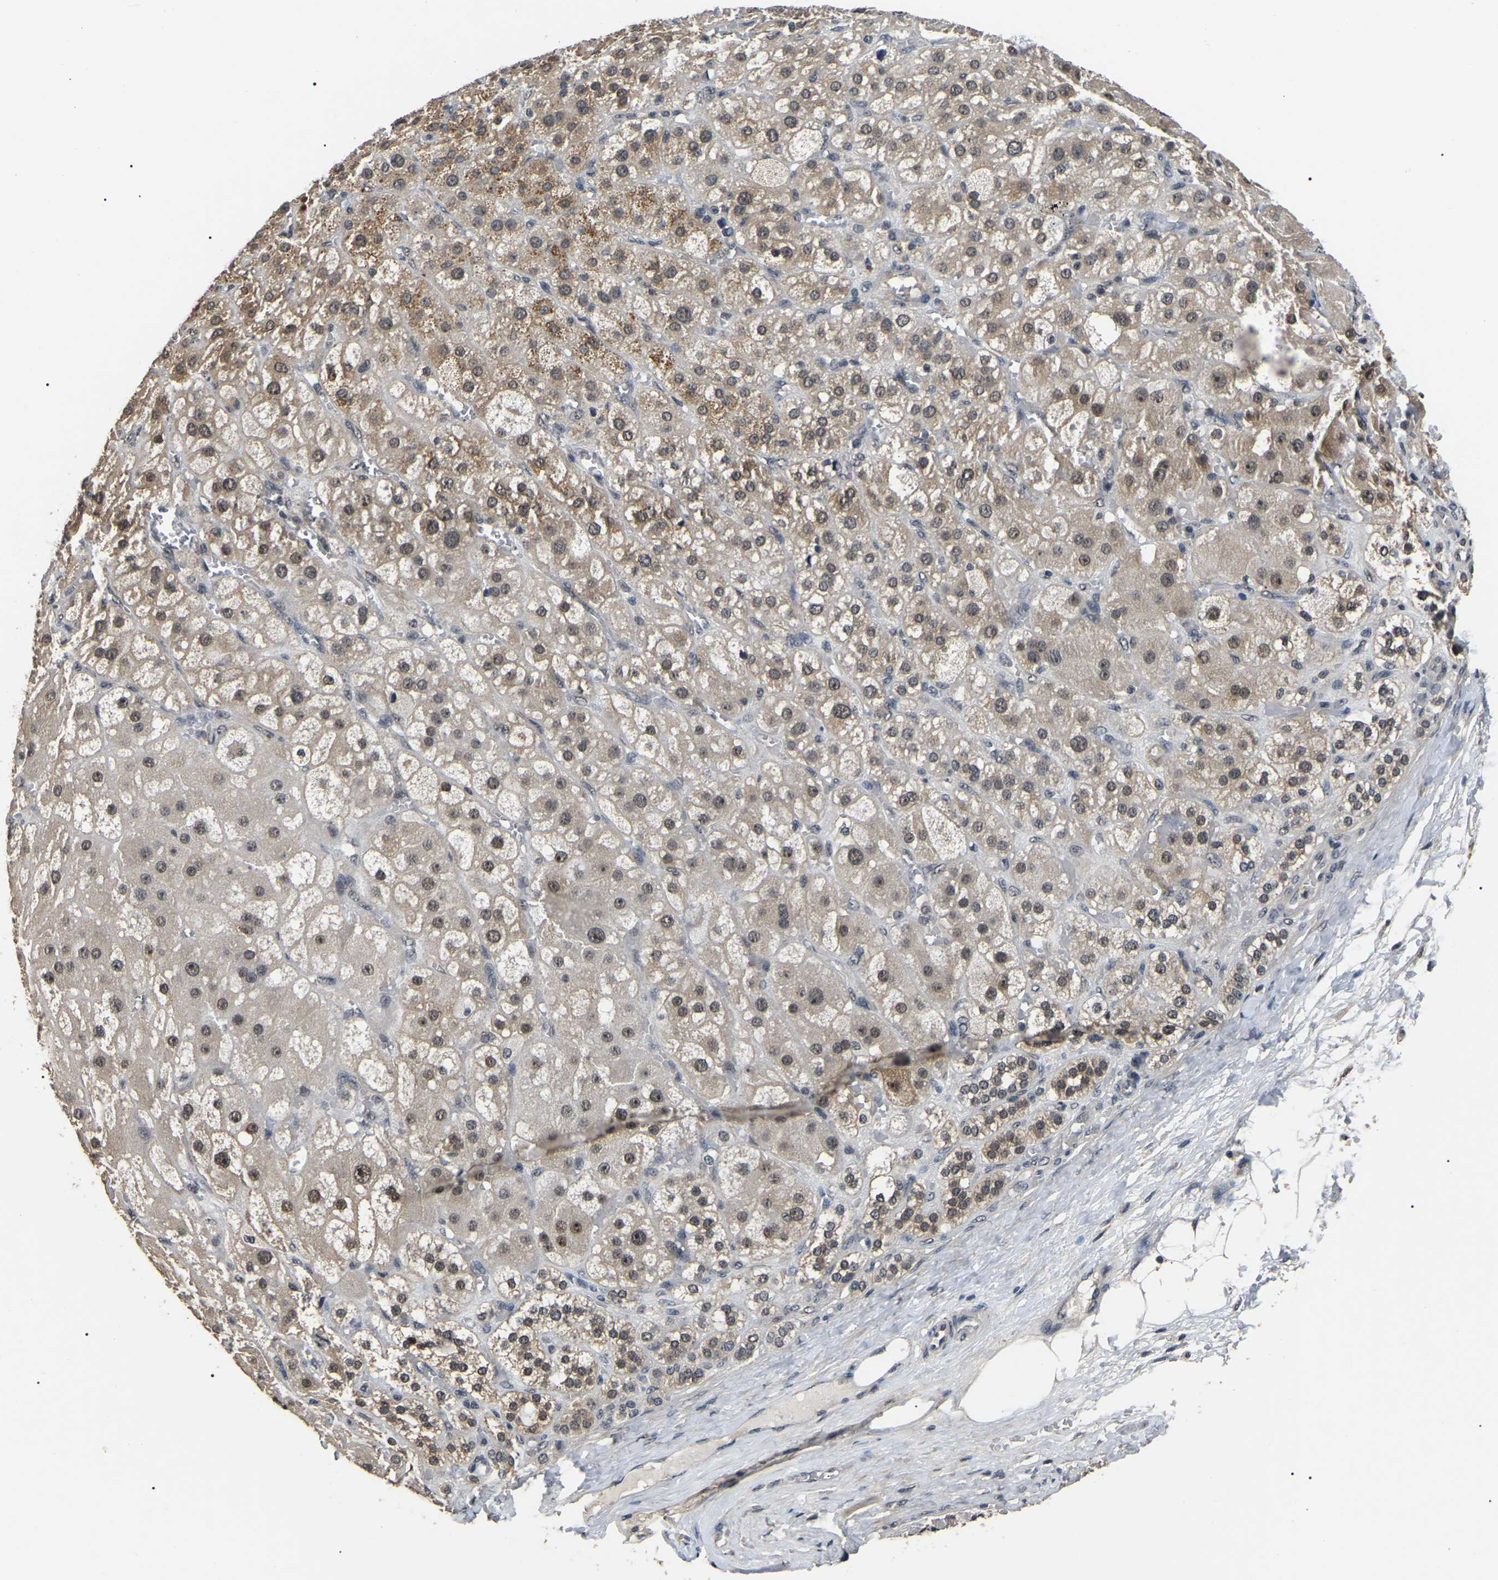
{"staining": {"intensity": "moderate", "quantity": ">75%", "location": "cytoplasmic/membranous,nuclear"}, "tissue": "adrenal gland", "cell_type": "Glandular cells", "image_type": "normal", "snomed": [{"axis": "morphology", "description": "Normal tissue, NOS"}, {"axis": "topography", "description": "Adrenal gland"}], "caption": "Immunohistochemistry (DAB) staining of unremarkable human adrenal gland exhibits moderate cytoplasmic/membranous,nuclear protein expression in approximately >75% of glandular cells. The staining was performed using DAB (3,3'-diaminobenzidine) to visualize the protein expression in brown, while the nuclei were stained in blue with hematoxylin (Magnification: 20x).", "gene": "PPM1E", "patient": {"sex": "female", "age": 47}}